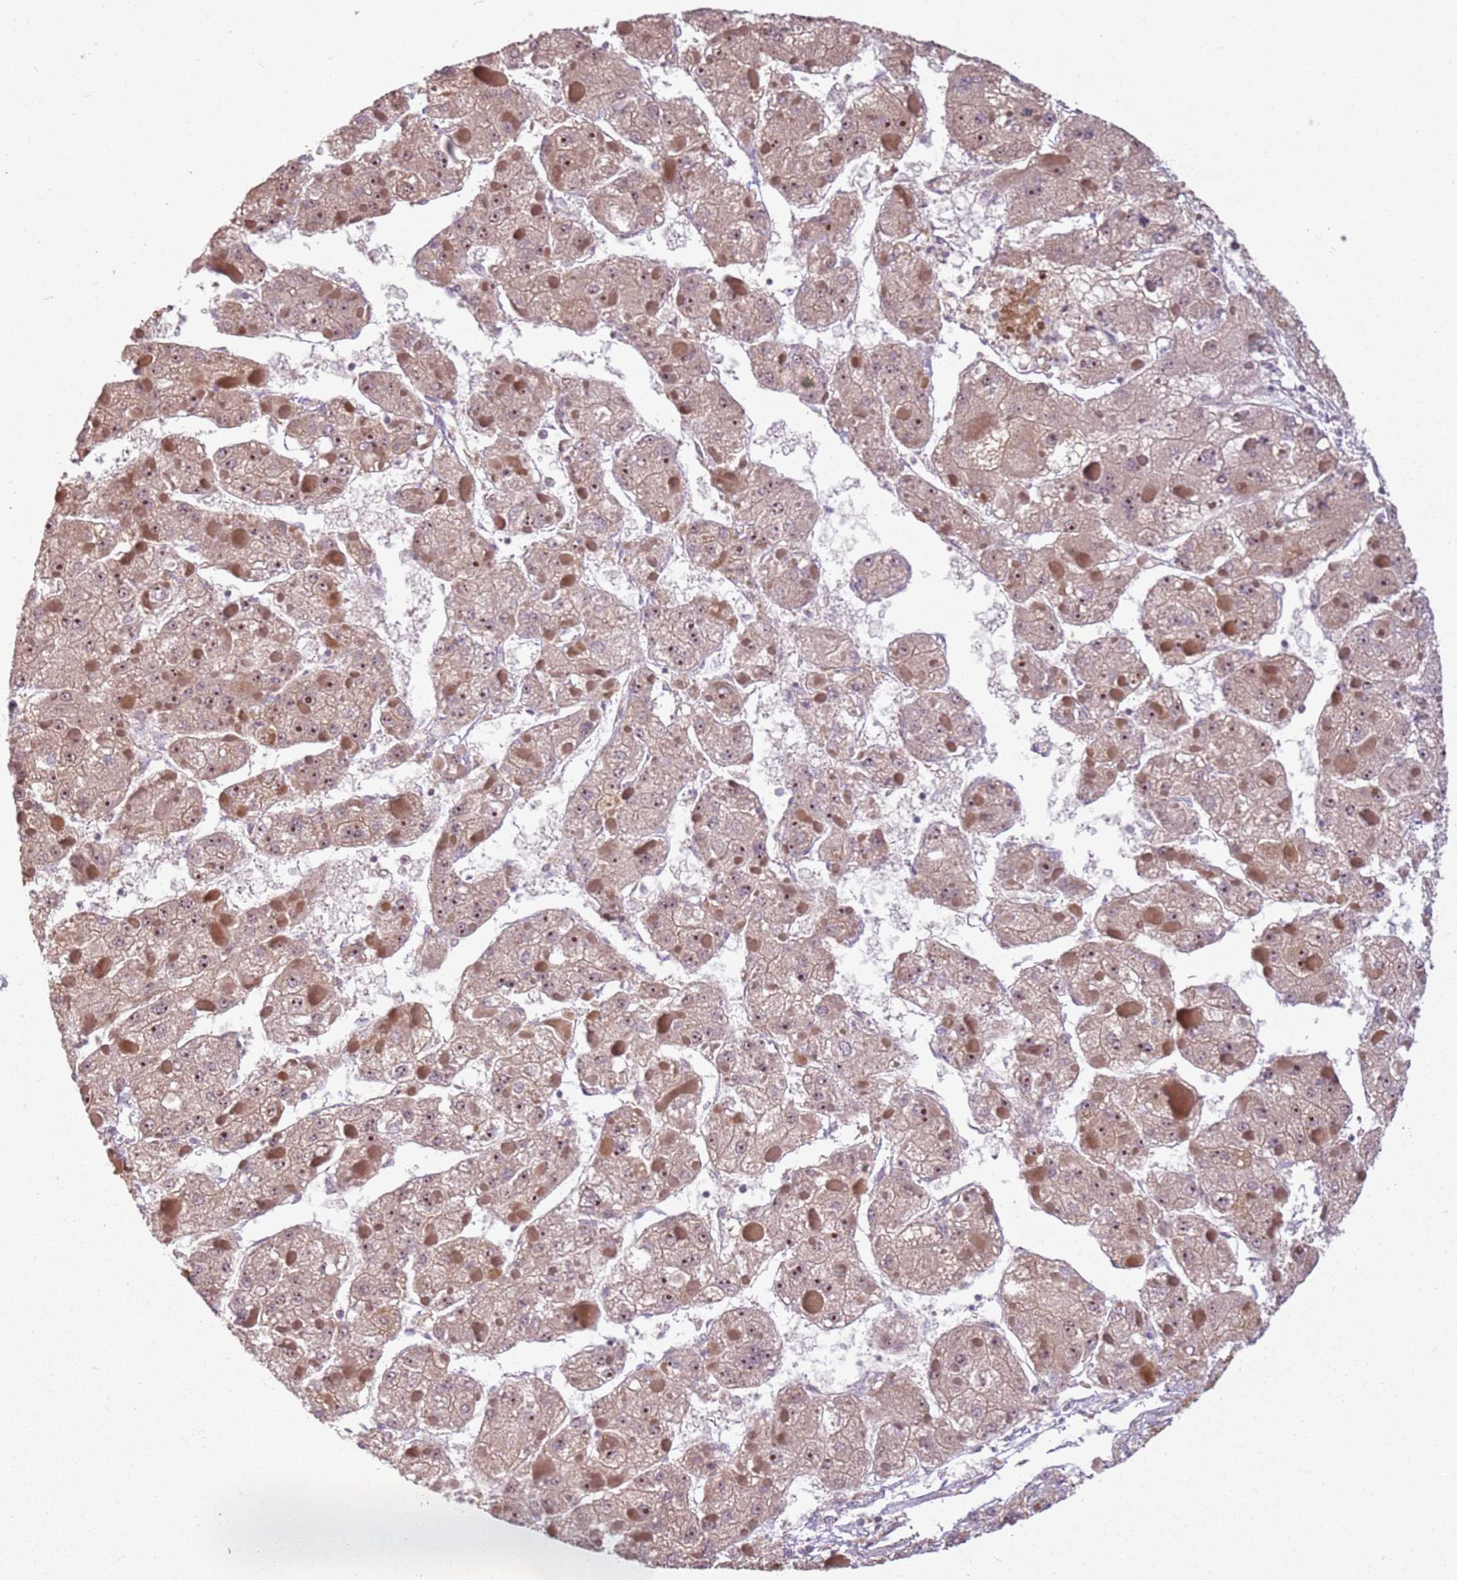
{"staining": {"intensity": "moderate", "quantity": ">75%", "location": "cytoplasmic/membranous,nuclear"}, "tissue": "liver cancer", "cell_type": "Tumor cells", "image_type": "cancer", "snomed": [{"axis": "morphology", "description": "Carcinoma, Hepatocellular, NOS"}, {"axis": "topography", "description": "Liver"}], "caption": "IHC staining of hepatocellular carcinoma (liver), which demonstrates medium levels of moderate cytoplasmic/membranous and nuclear staining in about >75% of tumor cells indicating moderate cytoplasmic/membranous and nuclear protein staining. The staining was performed using DAB (brown) for protein detection and nuclei were counterstained in hematoxylin (blue).", "gene": "CHURC1", "patient": {"sex": "female", "age": 73}}